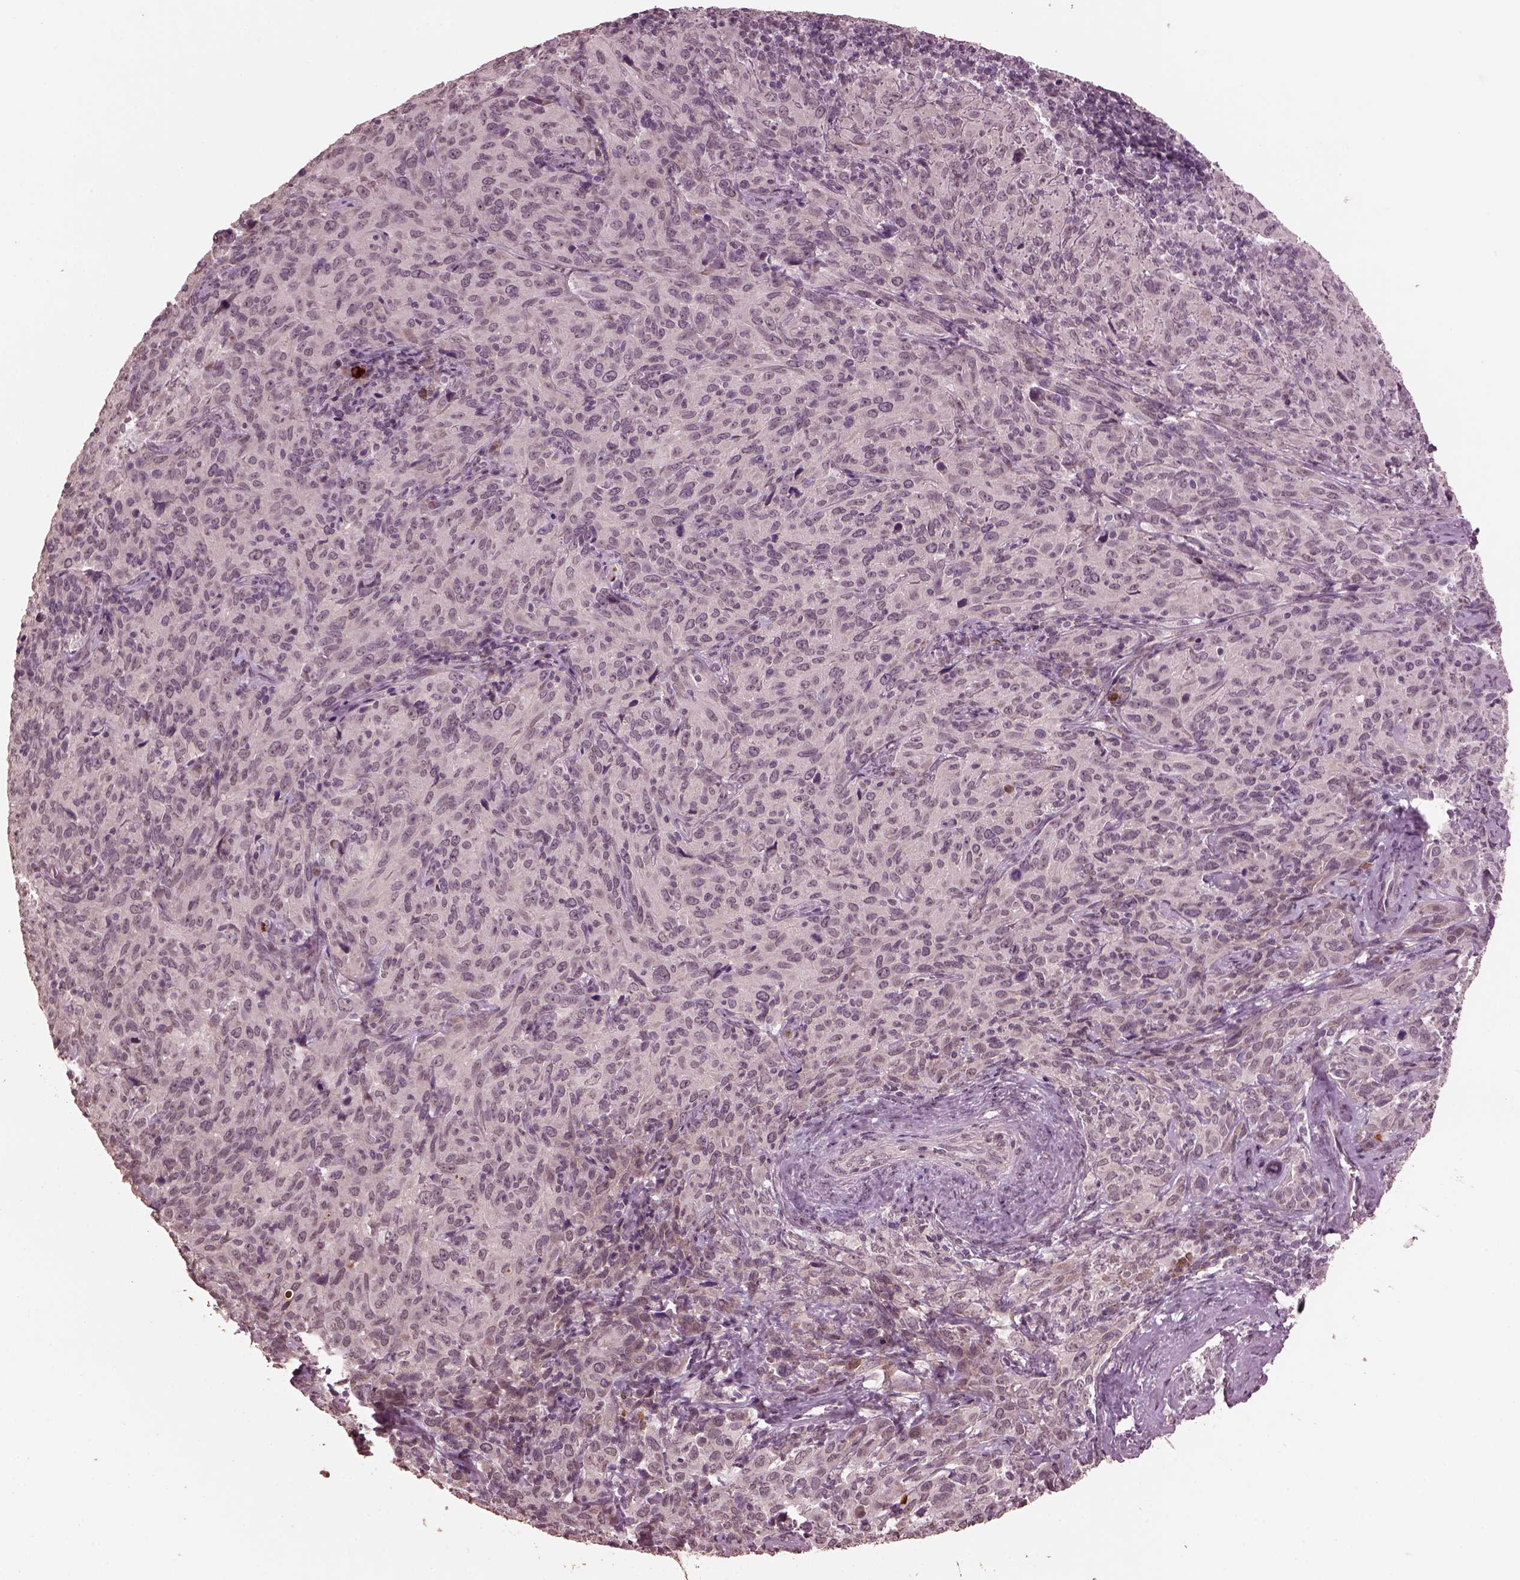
{"staining": {"intensity": "negative", "quantity": "none", "location": "none"}, "tissue": "cervical cancer", "cell_type": "Tumor cells", "image_type": "cancer", "snomed": [{"axis": "morphology", "description": "Squamous cell carcinoma, NOS"}, {"axis": "topography", "description": "Cervix"}], "caption": "The histopathology image displays no staining of tumor cells in cervical cancer.", "gene": "IL18RAP", "patient": {"sex": "female", "age": 51}}